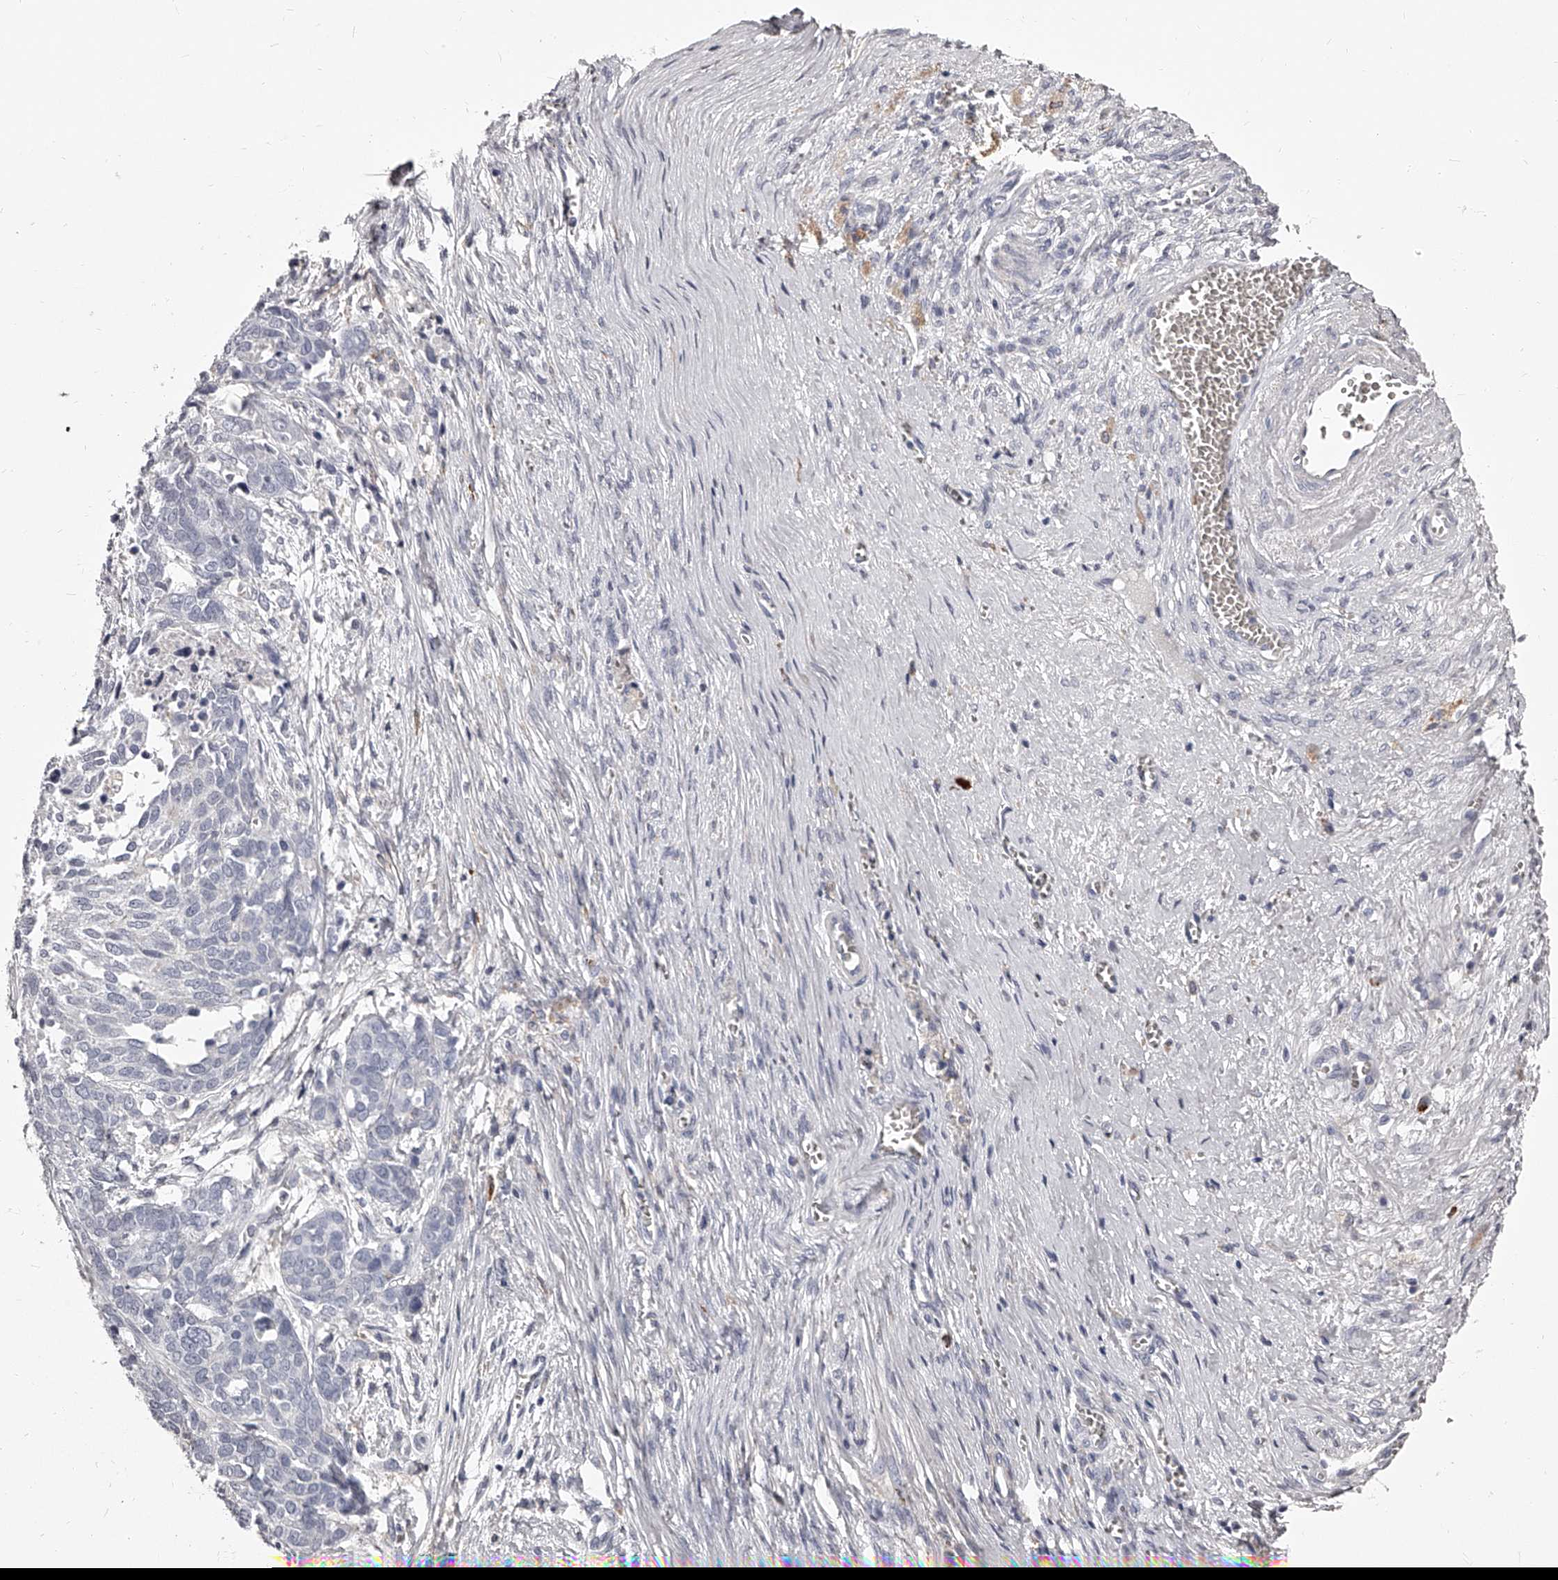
{"staining": {"intensity": "negative", "quantity": "none", "location": "none"}, "tissue": "ovarian cancer", "cell_type": "Tumor cells", "image_type": "cancer", "snomed": [{"axis": "morphology", "description": "Cystadenocarcinoma, serous, NOS"}, {"axis": "topography", "description": "Ovary"}], "caption": "Immunohistochemistry (IHC) photomicrograph of human ovarian serous cystadenocarcinoma stained for a protein (brown), which shows no expression in tumor cells.", "gene": "PACSIN1", "patient": {"sex": "female", "age": 44}}